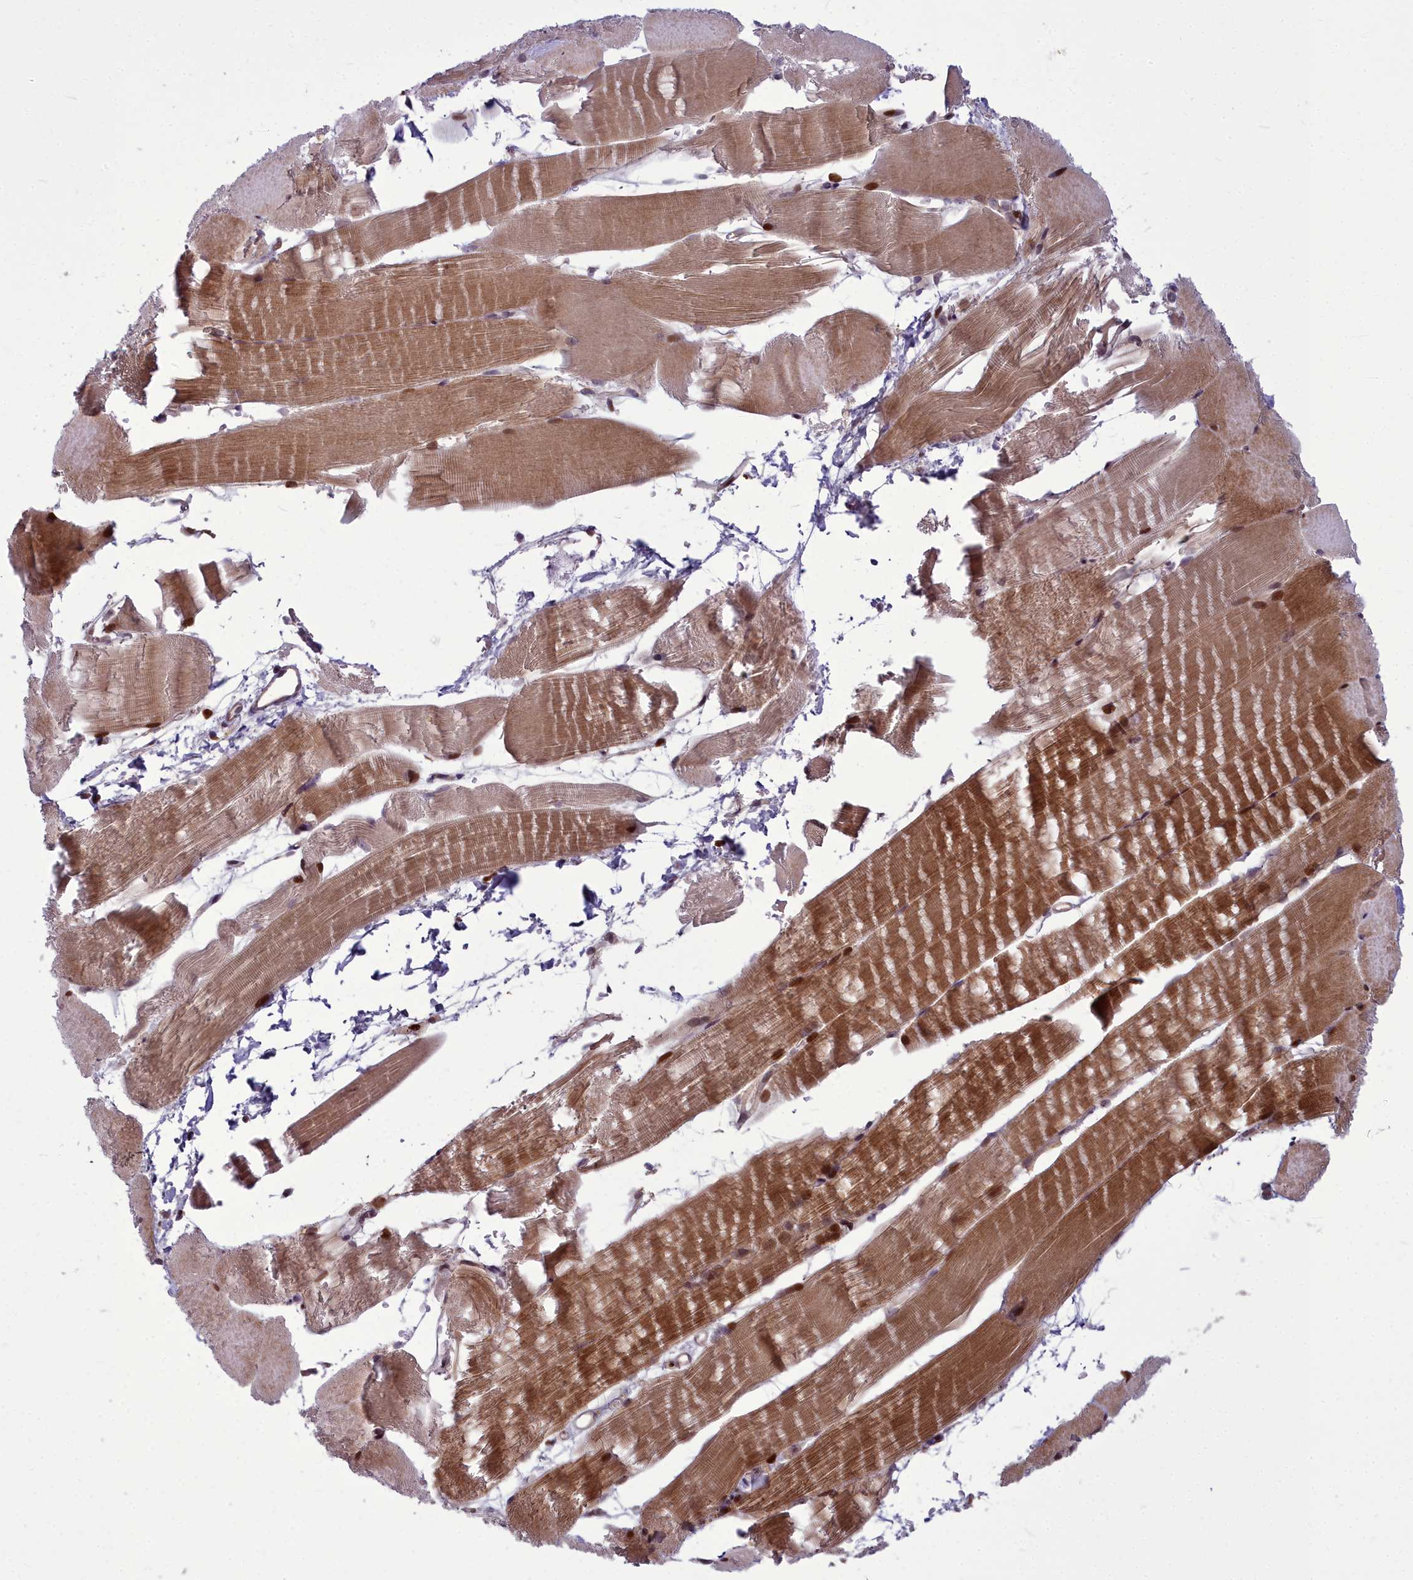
{"staining": {"intensity": "moderate", "quantity": ">75%", "location": "cytoplasmic/membranous,nuclear"}, "tissue": "skeletal muscle", "cell_type": "Myocytes", "image_type": "normal", "snomed": [{"axis": "morphology", "description": "Normal tissue, NOS"}, {"axis": "topography", "description": "Skeletal muscle"}, {"axis": "topography", "description": "Parathyroid gland"}], "caption": "DAB (3,3'-diaminobenzidine) immunohistochemical staining of benign skeletal muscle shows moderate cytoplasmic/membranous,nuclear protein expression in about >75% of myocytes. The protein is shown in brown color, while the nuclei are stained blue.", "gene": "AP1M1", "patient": {"sex": "female", "age": 37}}